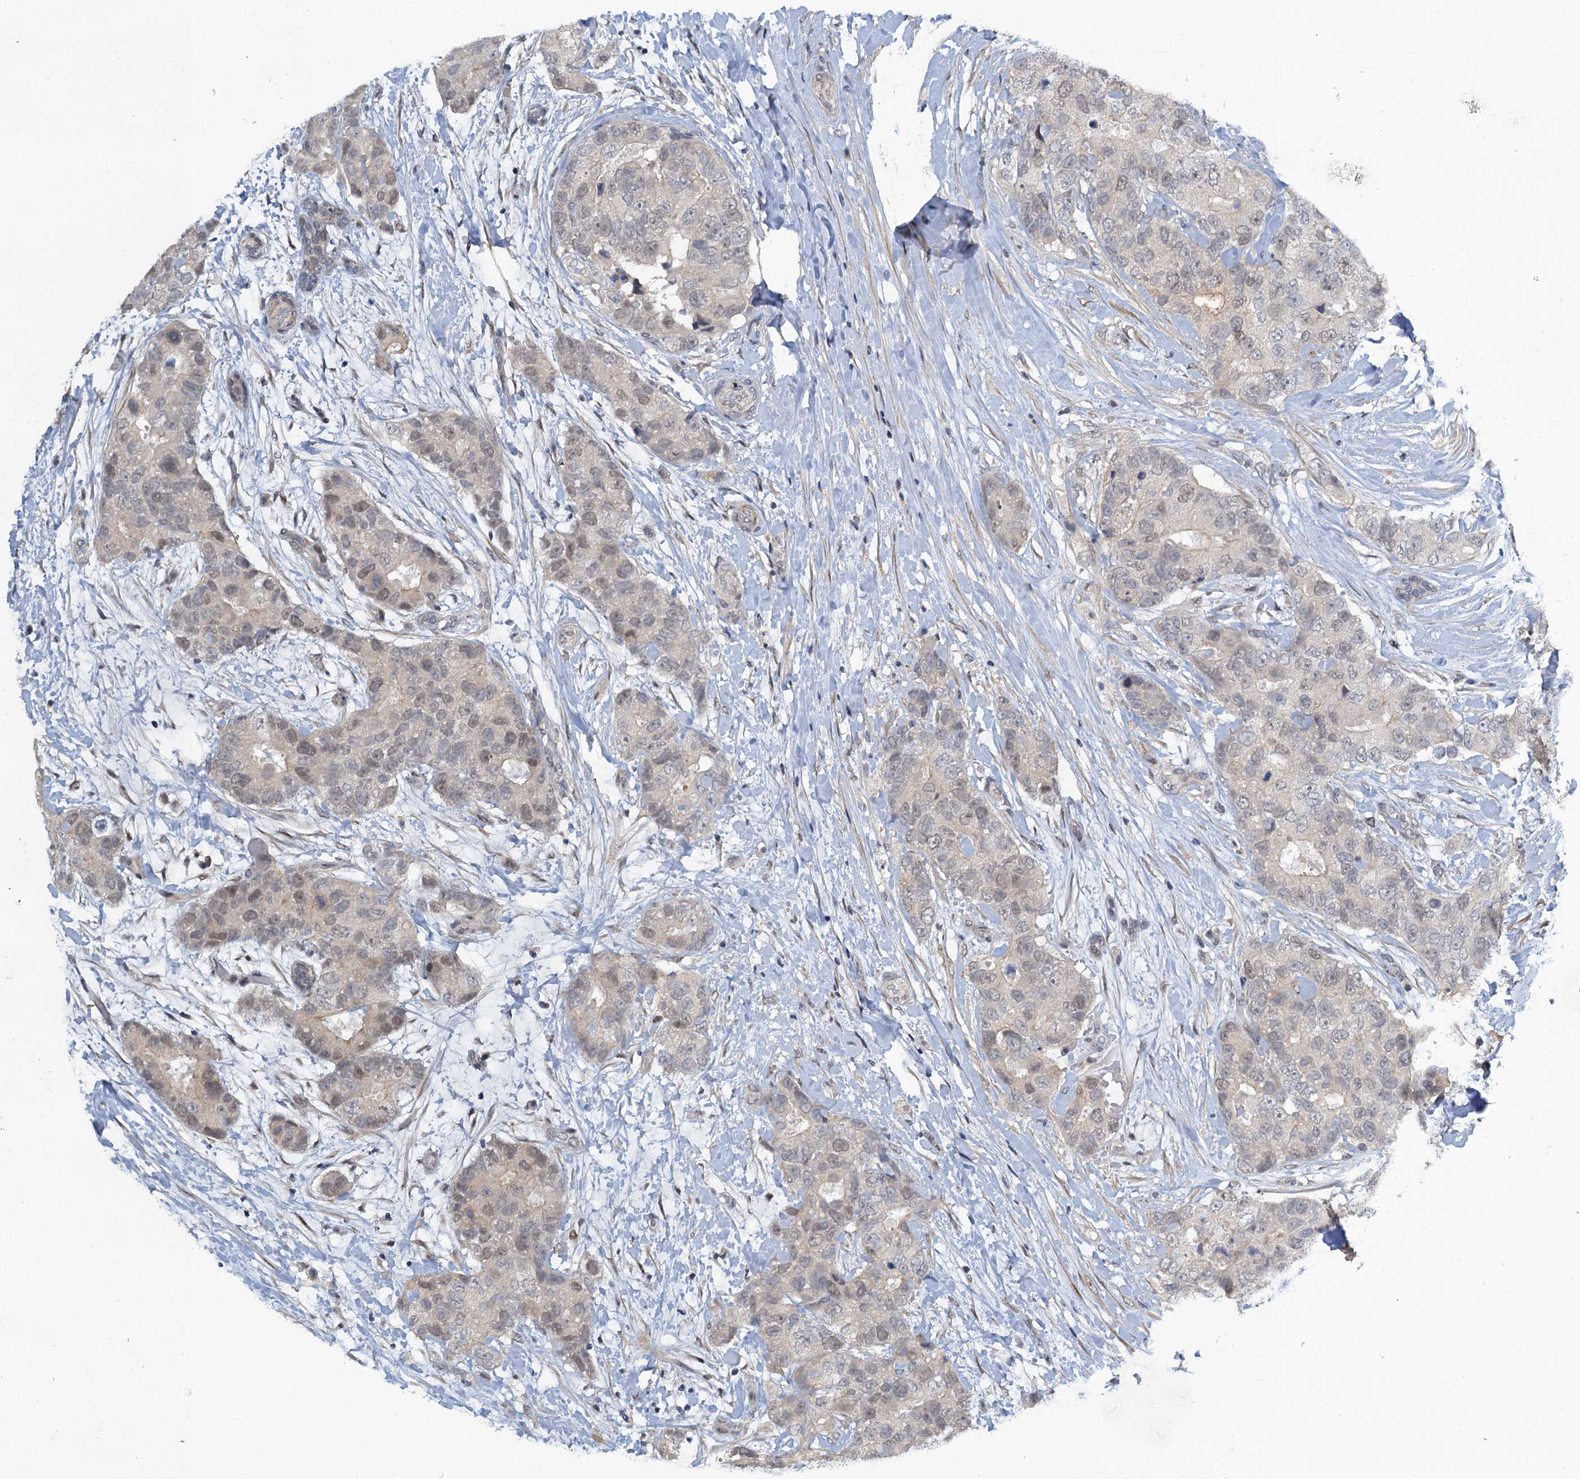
{"staining": {"intensity": "weak", "quantity": "<25%", "location": "nuclear"}, "tissue": "breast cancer", "cell_type": "Tumor cells", "image_type": "cancer", "snomed": [{"axis": "morphology", "description": "Duct carcinoma"}, {"axis": "topography", "description": "Breast"}], "caption": "There is no significant expression in tumor cells of breast cancer.", "gene": "MRFAP1", "patient": {"sex": "female", "age": 62}}